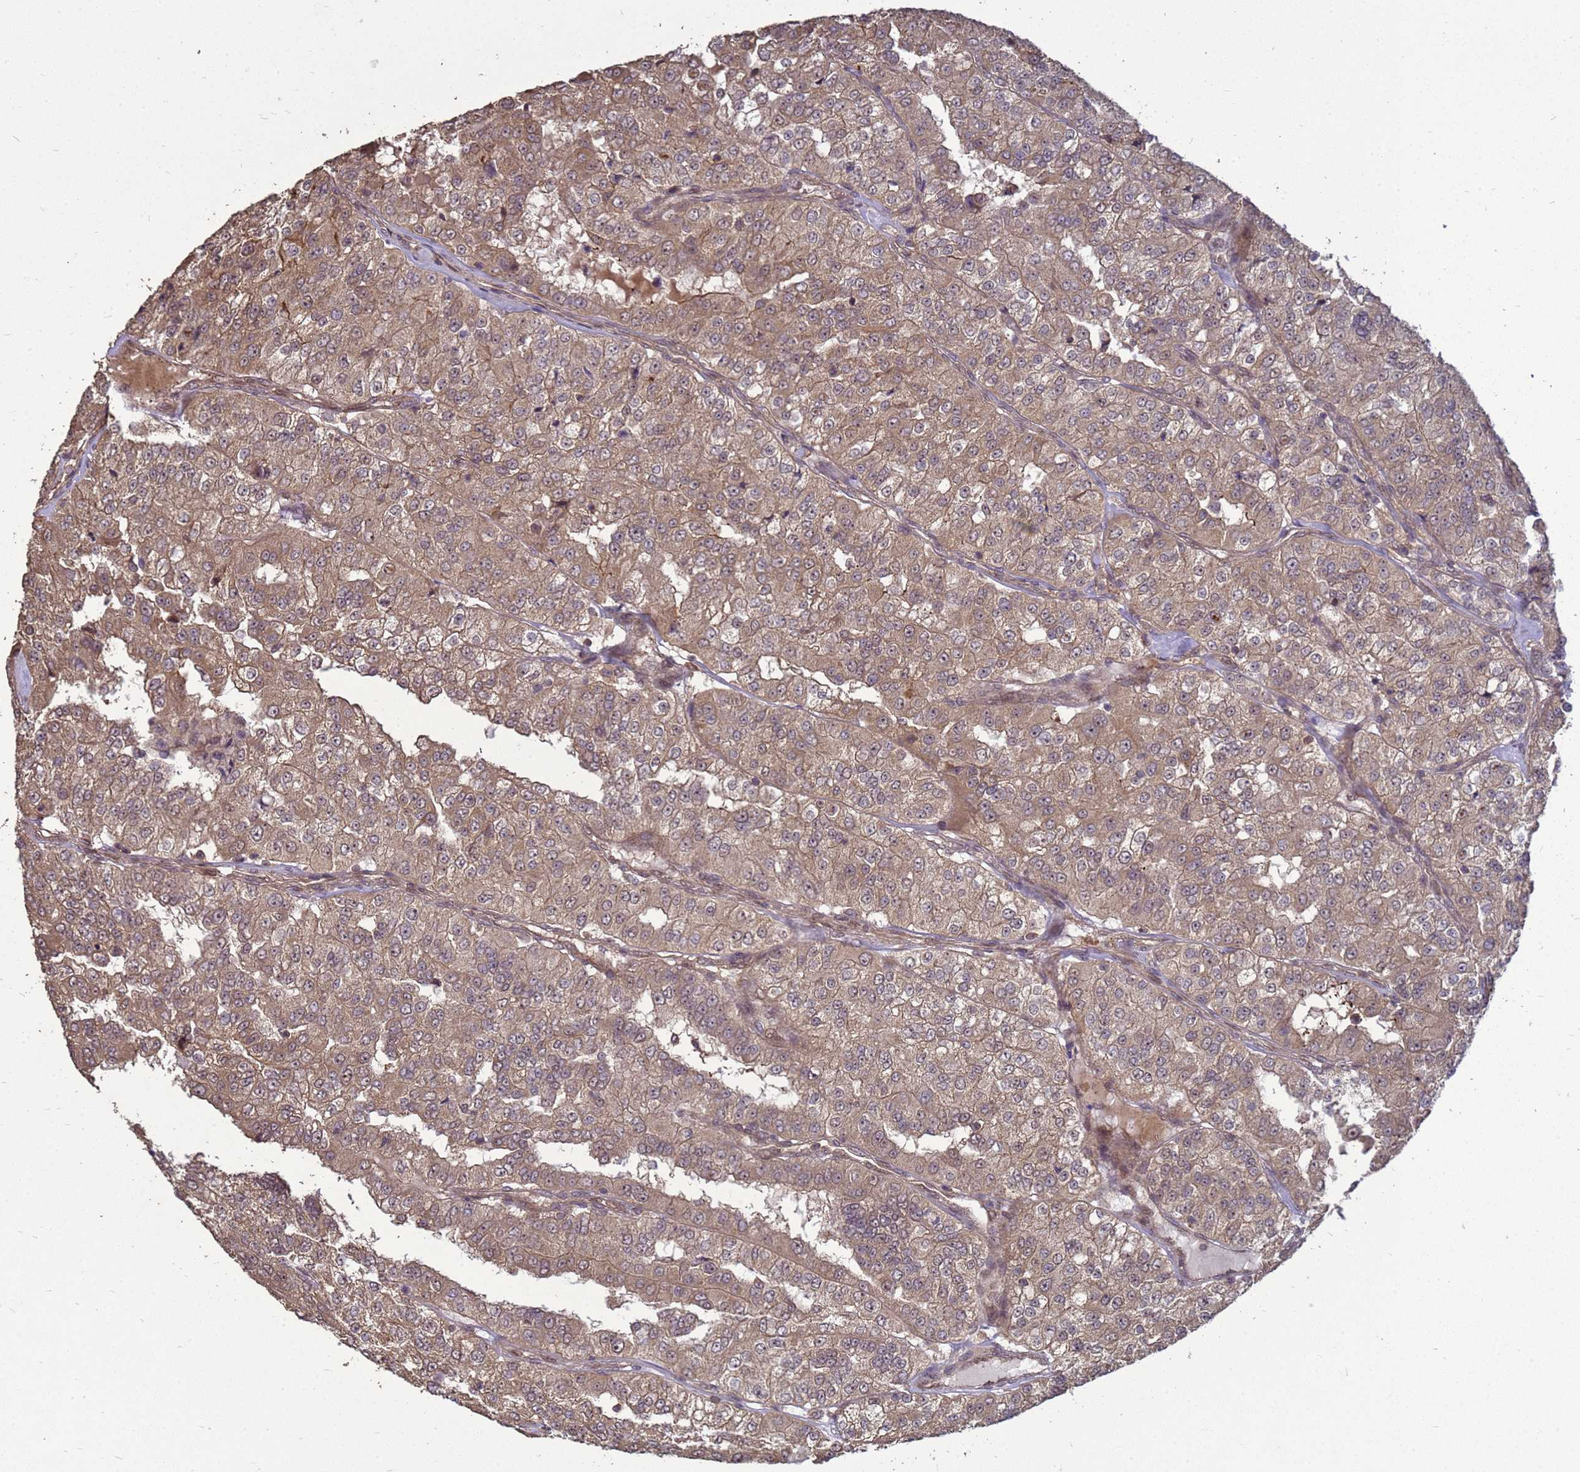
{"staining": {"intensity": "moderate", "quantity": ">75%", "location": "cytoplasmic/membranous"}, "tissue": "renal cancer", "cell_type": "Tumor cells", "image_type": "cancer", "snomed": [{"axis": "morphology", "description": "Adenocarcinoma, NOS"}, {"axis": "topography", "description": "Kidney"}], "caption": "Renal adenocarcinoma tissue shows moderate cytoplasmic/membranous expression in approximately >75% of tumor cells", "gene": "CRBN", "patient": {"sex": "female", "age": 63}}